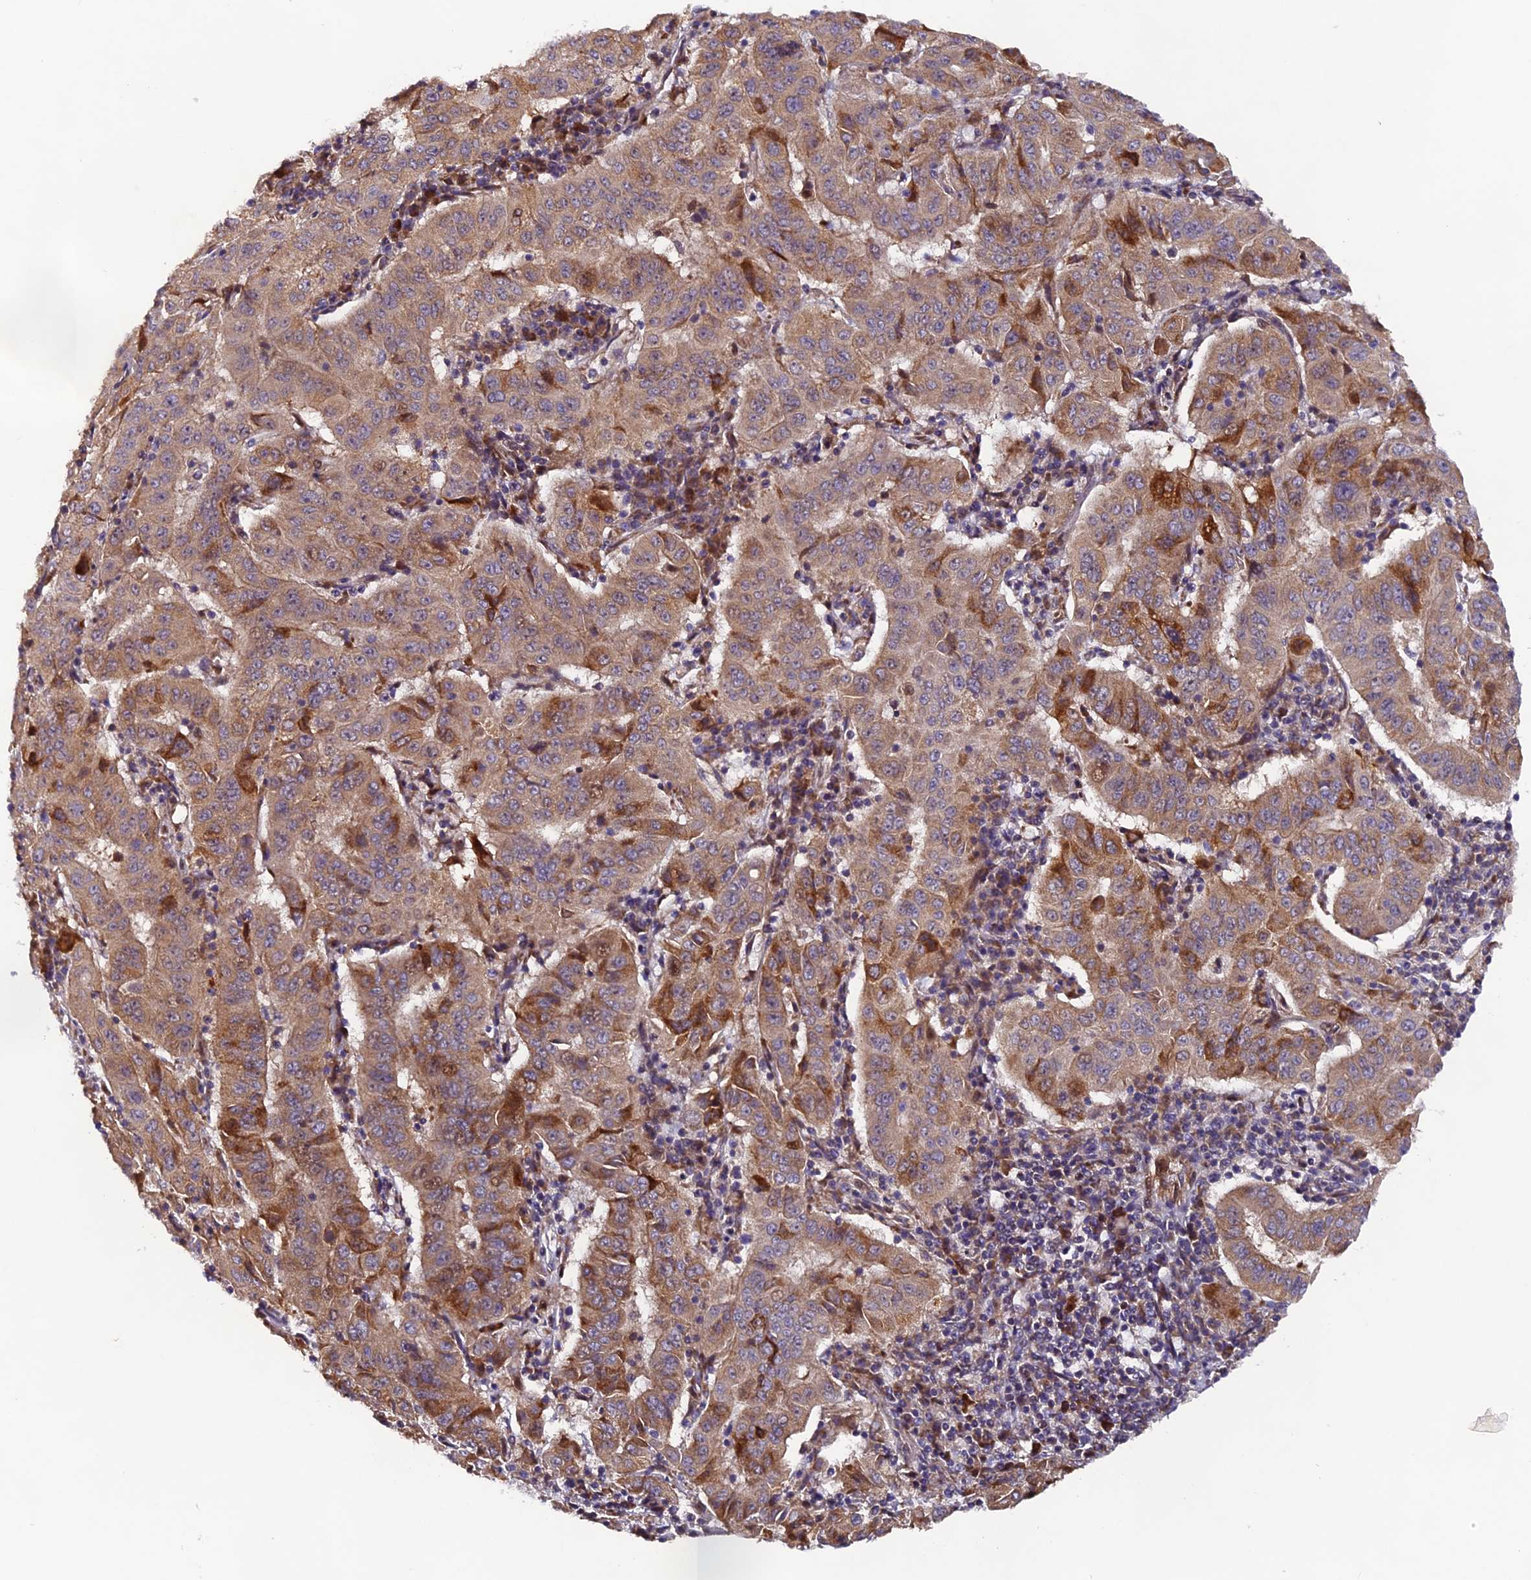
{"staining": {"intensity": "moderate", "quantity": ">75%", "location": "cytoplasmic/membranous"}, "tissue": "pancreatic cancer", "cell_type": "Tumor cells", "image_type": "cancer", "snomed": [{"axis": "morphology", "description": "Adenocarcinoma, NOS"}, {"axis": "topography", "description": "Pancreas"}], "caption": "DAB (3,3'-diaminobenzidine) immunohistochemical staining of human pancreatic cancer displays moderate cytoplasmic/membranous protein staining in about >75% of tumor cells.", "gene": "RAB28", "patient": {"sex": "male", "age": 63}}